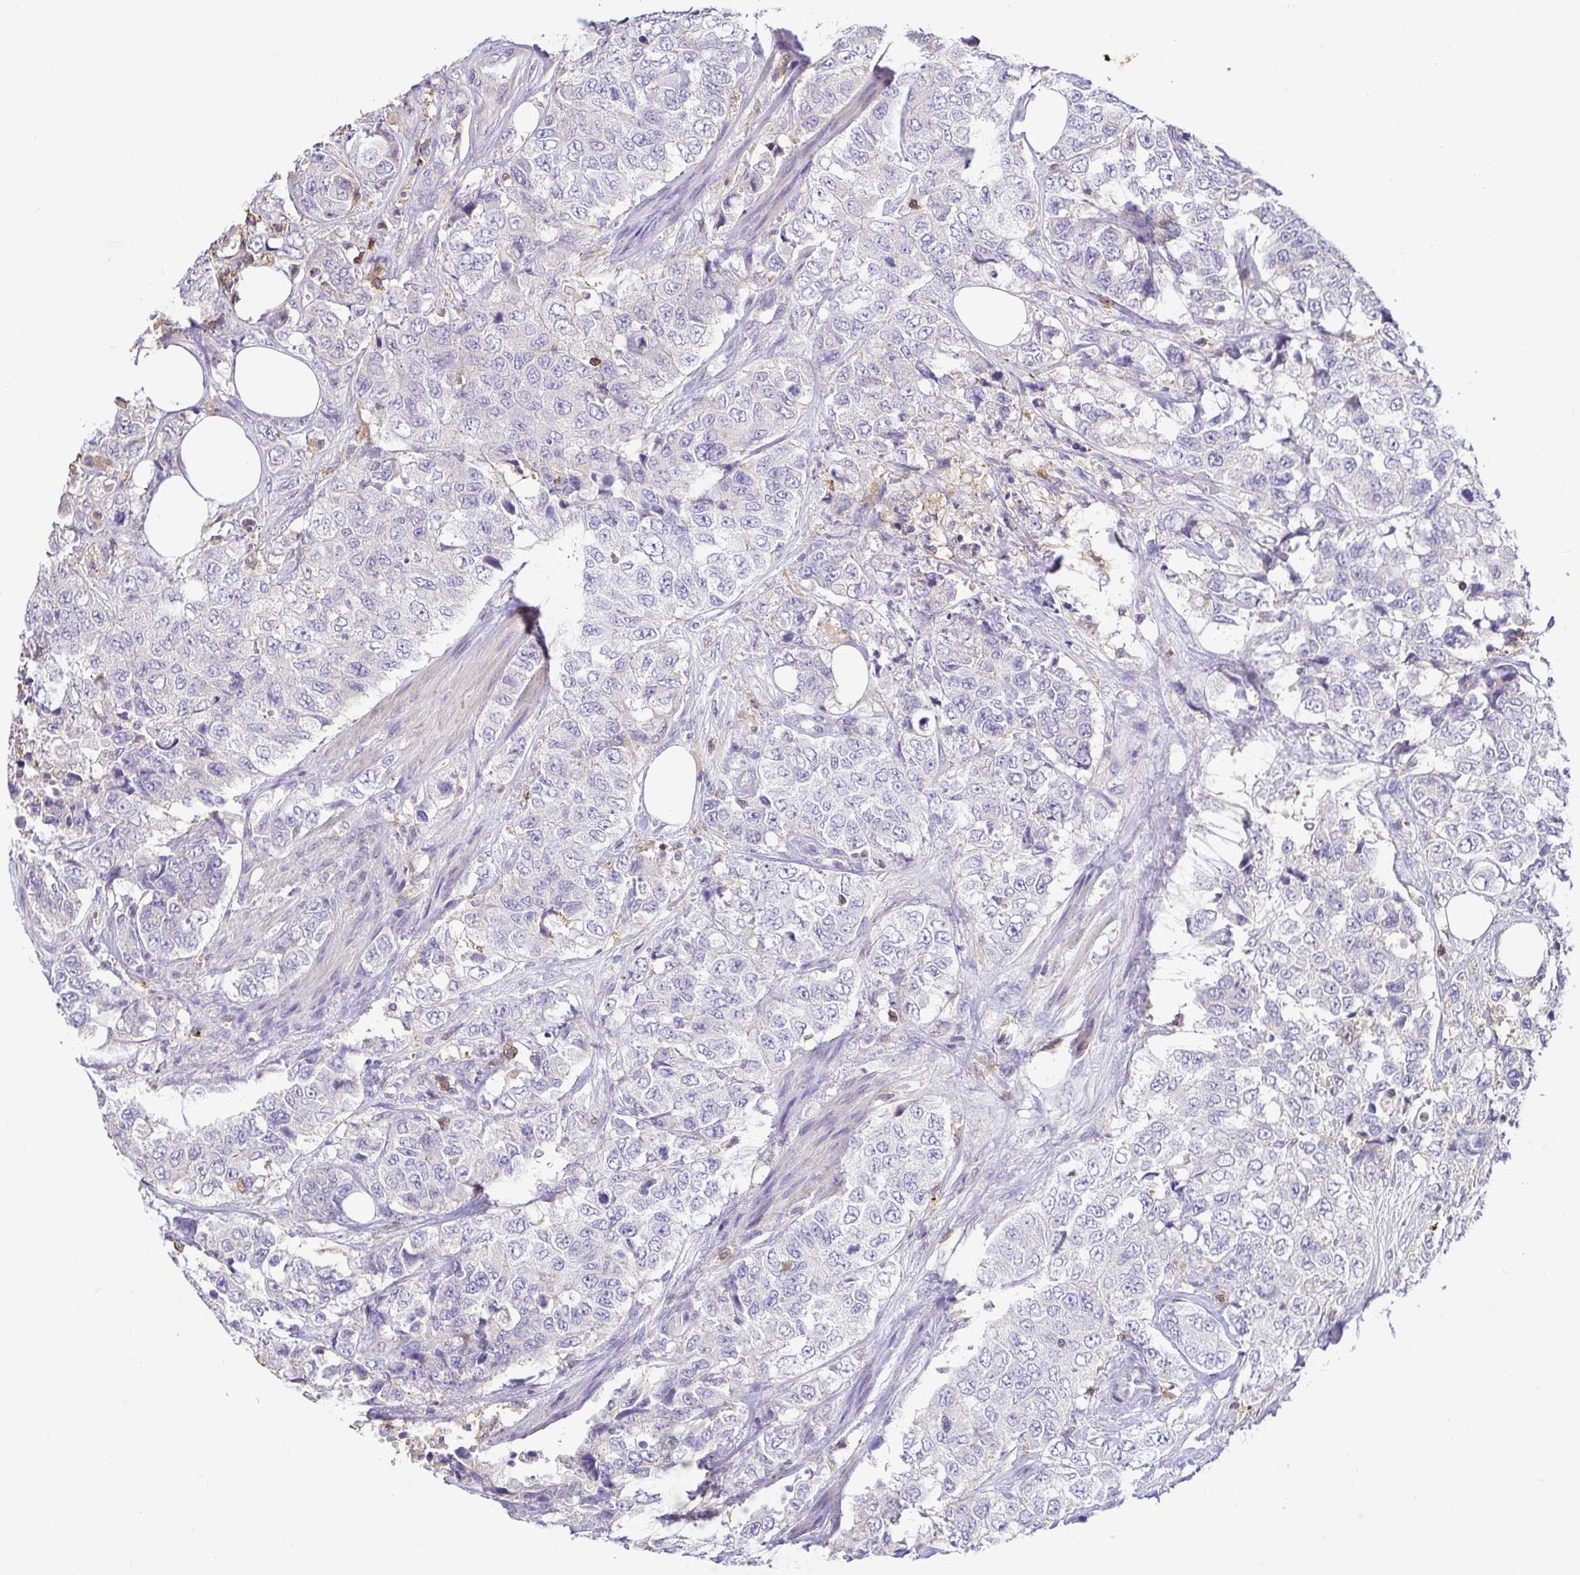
{"staining": {"intensity": "negative", "quantity": "none", "location": "none"}, "tissue": "urothelial cancer", "cell_type": "Tumor cells", "image_type": "cancer", "snomed": [{"axis": "morphology", "description": "Urothelial carcinoma, High grade"}, {"axis": "topography", "description": "Urinary bladder"}], "caption": "There is no significant positivity in tumor cells of urothelial carcinoma (high-grade).", "gene": "SKAP1", "patient": {"sex": "female", "age": 78}}